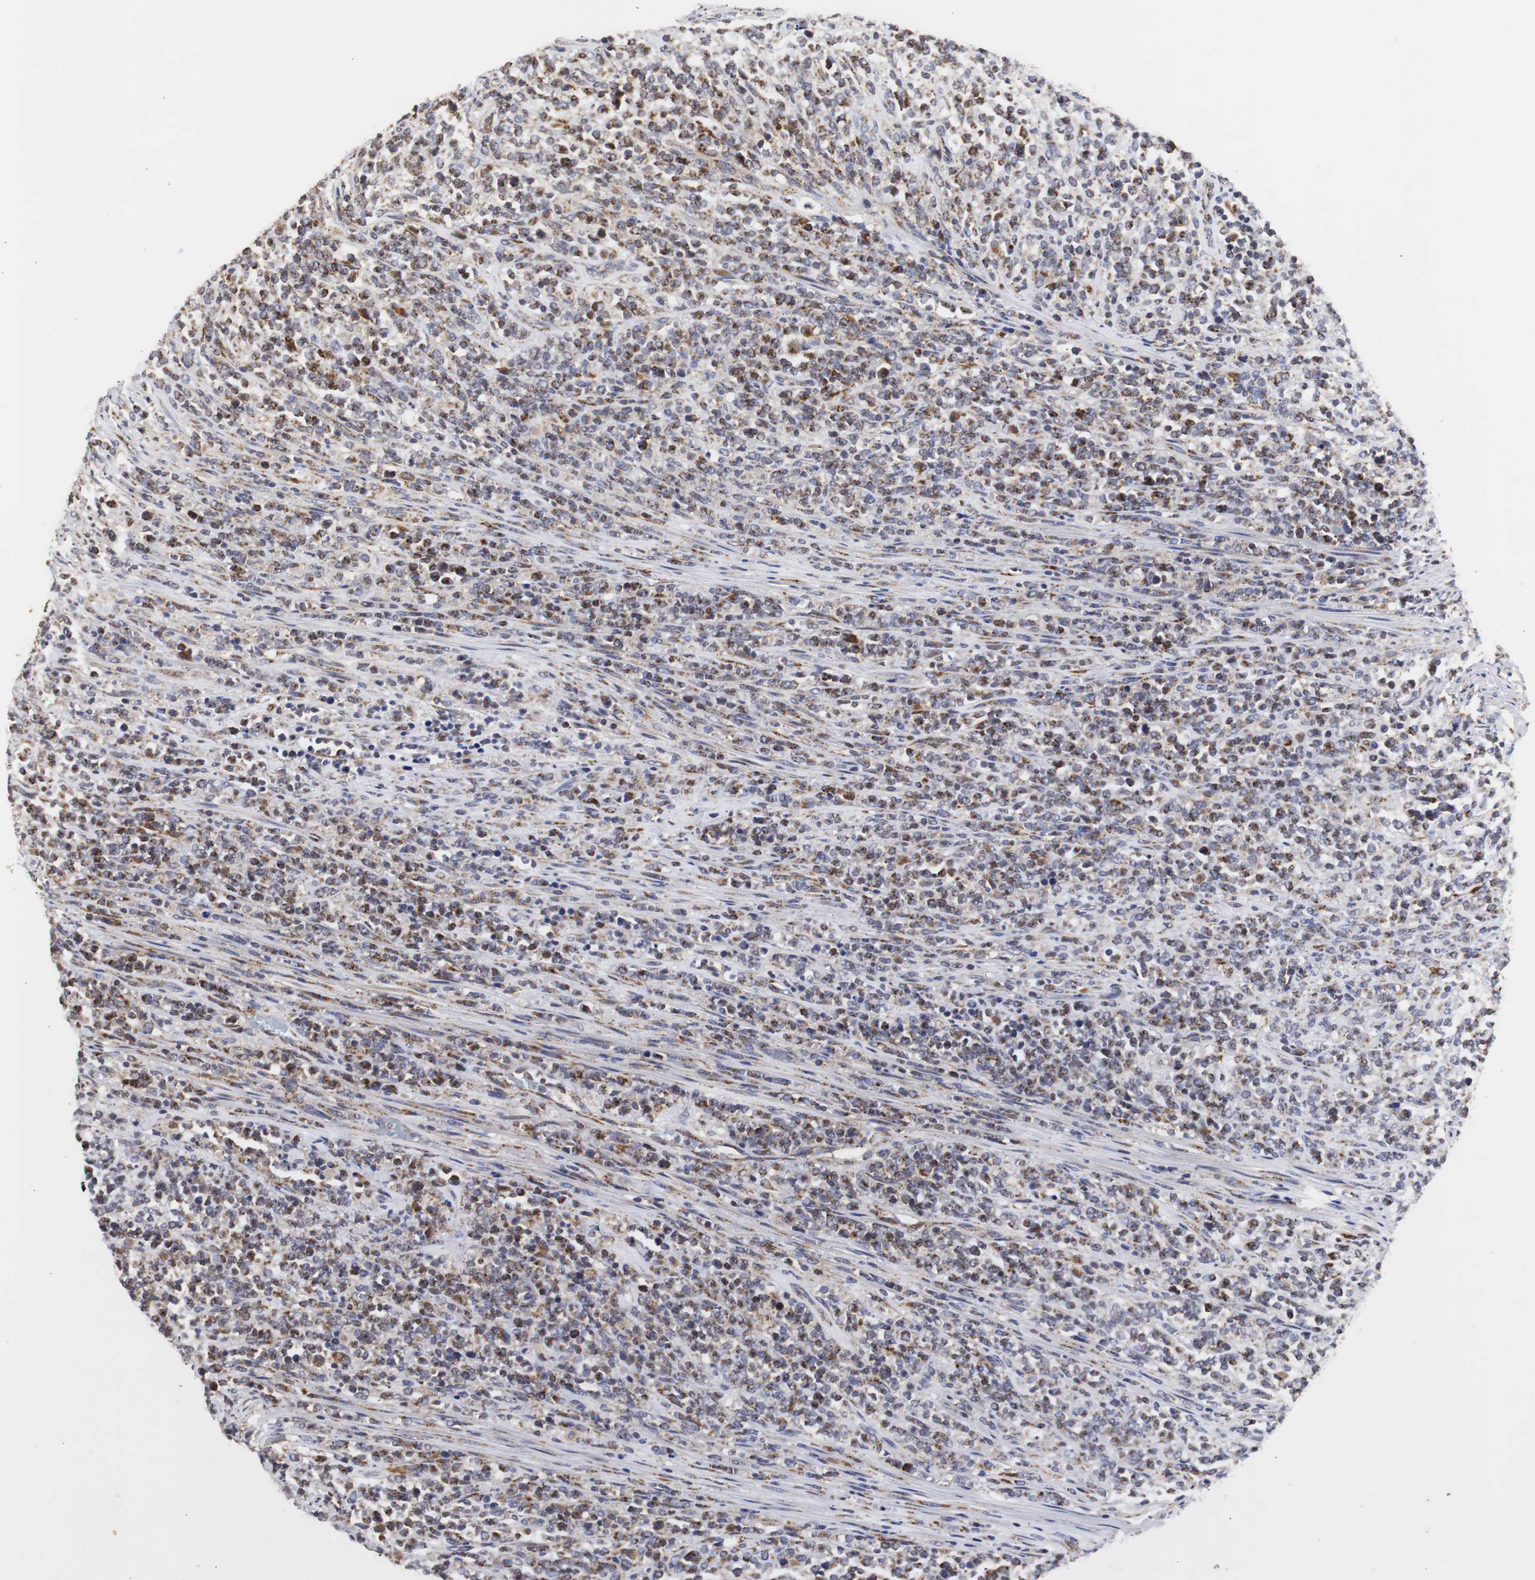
{"staining": {"intensity": "strong", "quantity": "25%-75%", "location": "cytoplasmic/membranous"}, "tissue": "lymphoma", "cell_type": "Tumor cells", "image_type": "cancer", "snomed": [{"axis": "morphology", "description": "Malignant lymphoma, non-Hodgkin's type, High grade"}, {"axis": "topography", "description": "Soft tissue"}], "caption": "Lymphoma tissue exhibits strong cytoplasmic/membranous positivity in about 25%-75% of tumor cells, visualized by immunohistochemistry.", "gene": "HSD17B10", "patient": {"sex": "male", "age": 18}}